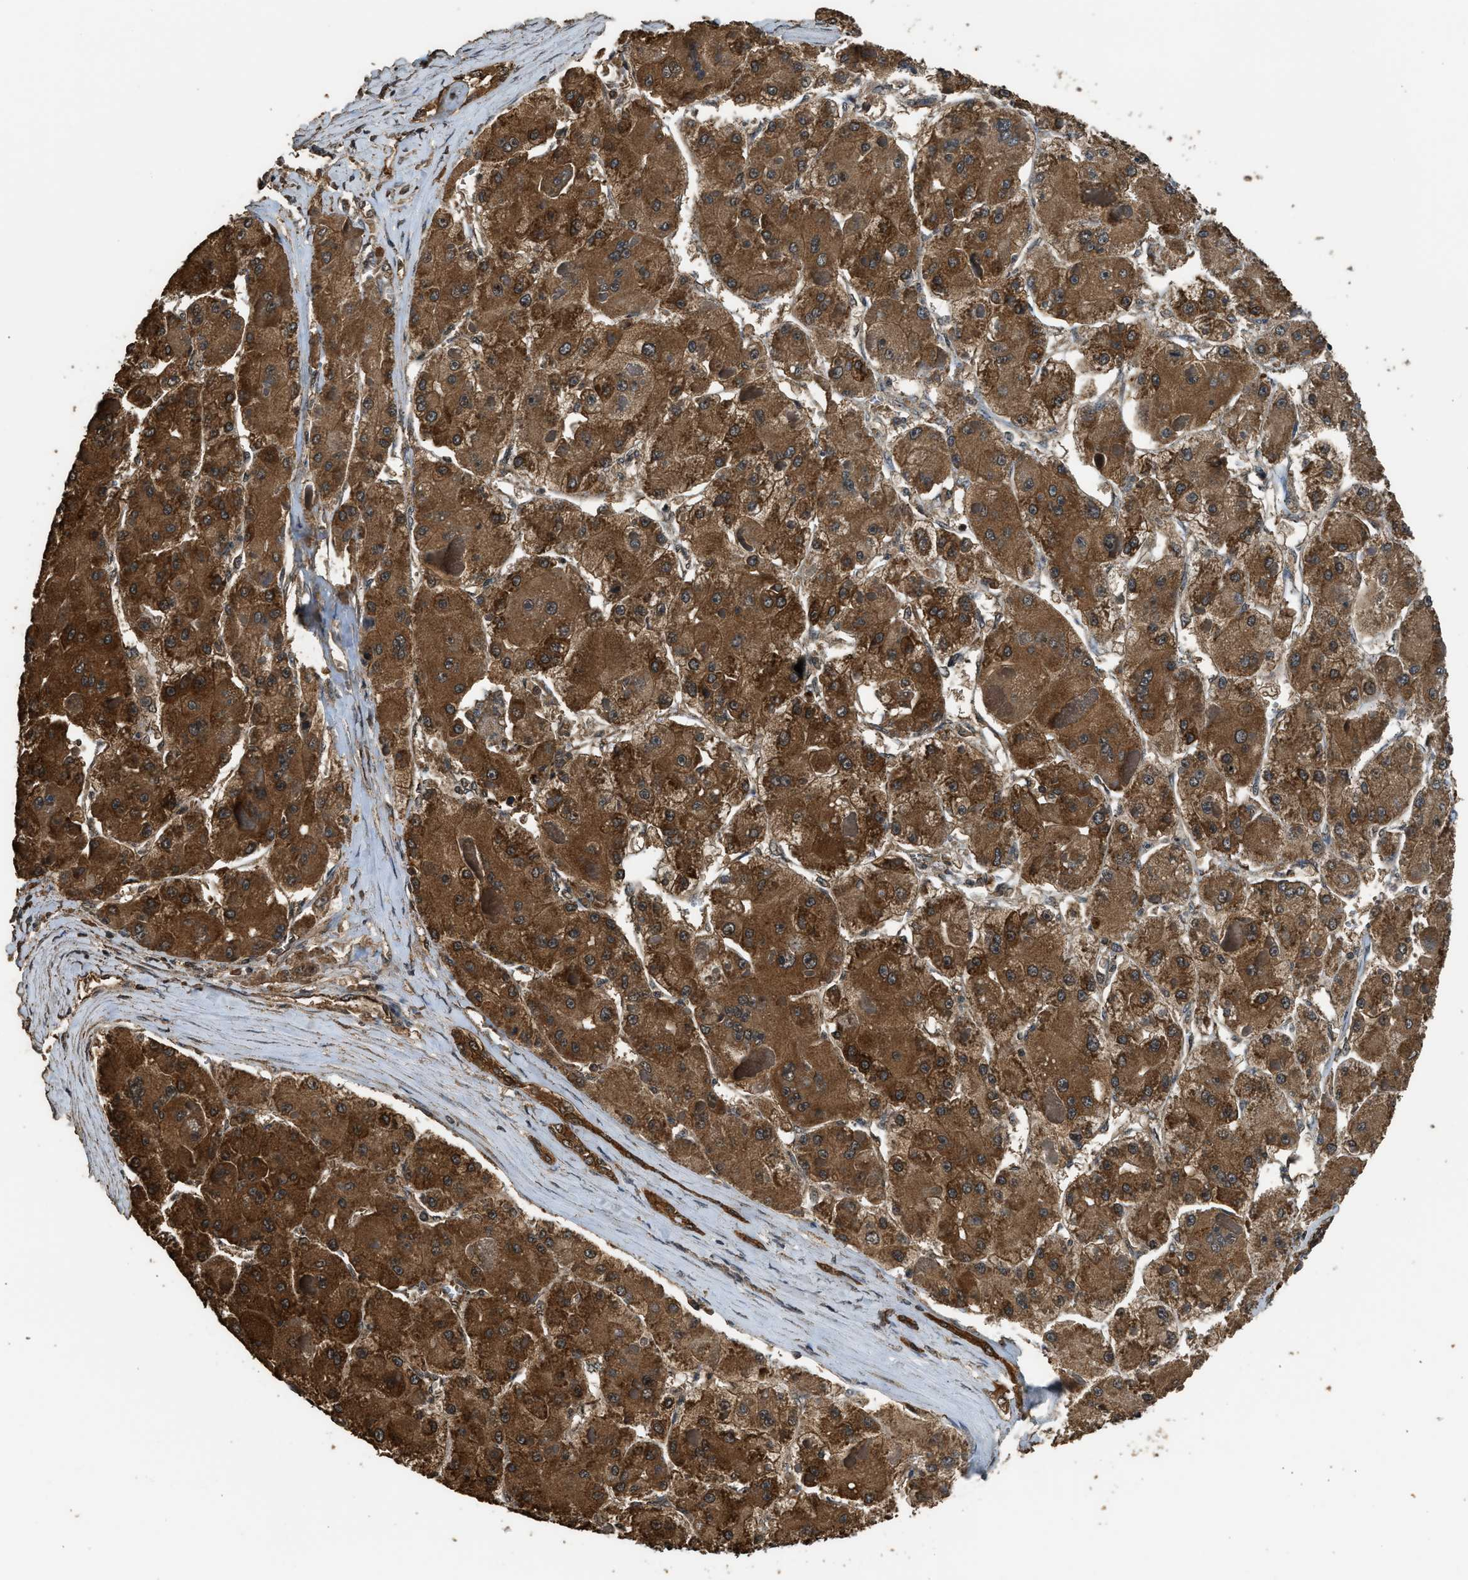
{"staining": {"intensity": "strong", "quantity": ">75%", "location": "cytoplasmic/membranous"}, "tissue": "liver cancer", "cell_type": "Tumor cells", "image_type": "cancer", "snomed": [{"axis": "morphology", "description": "Carcinoma, Hepatocellular, NOS"}, {"axis": "topography", "description": "Liver"}], "caption": "This is a photomicrograph of immunohistochemistry (IHC) staining of liver cancer, which shows strong staining in the cytoplasmic/membranous of tumor cells.", "gene": "MYBL2", "patient": {"sex": "female", "age": 73}}